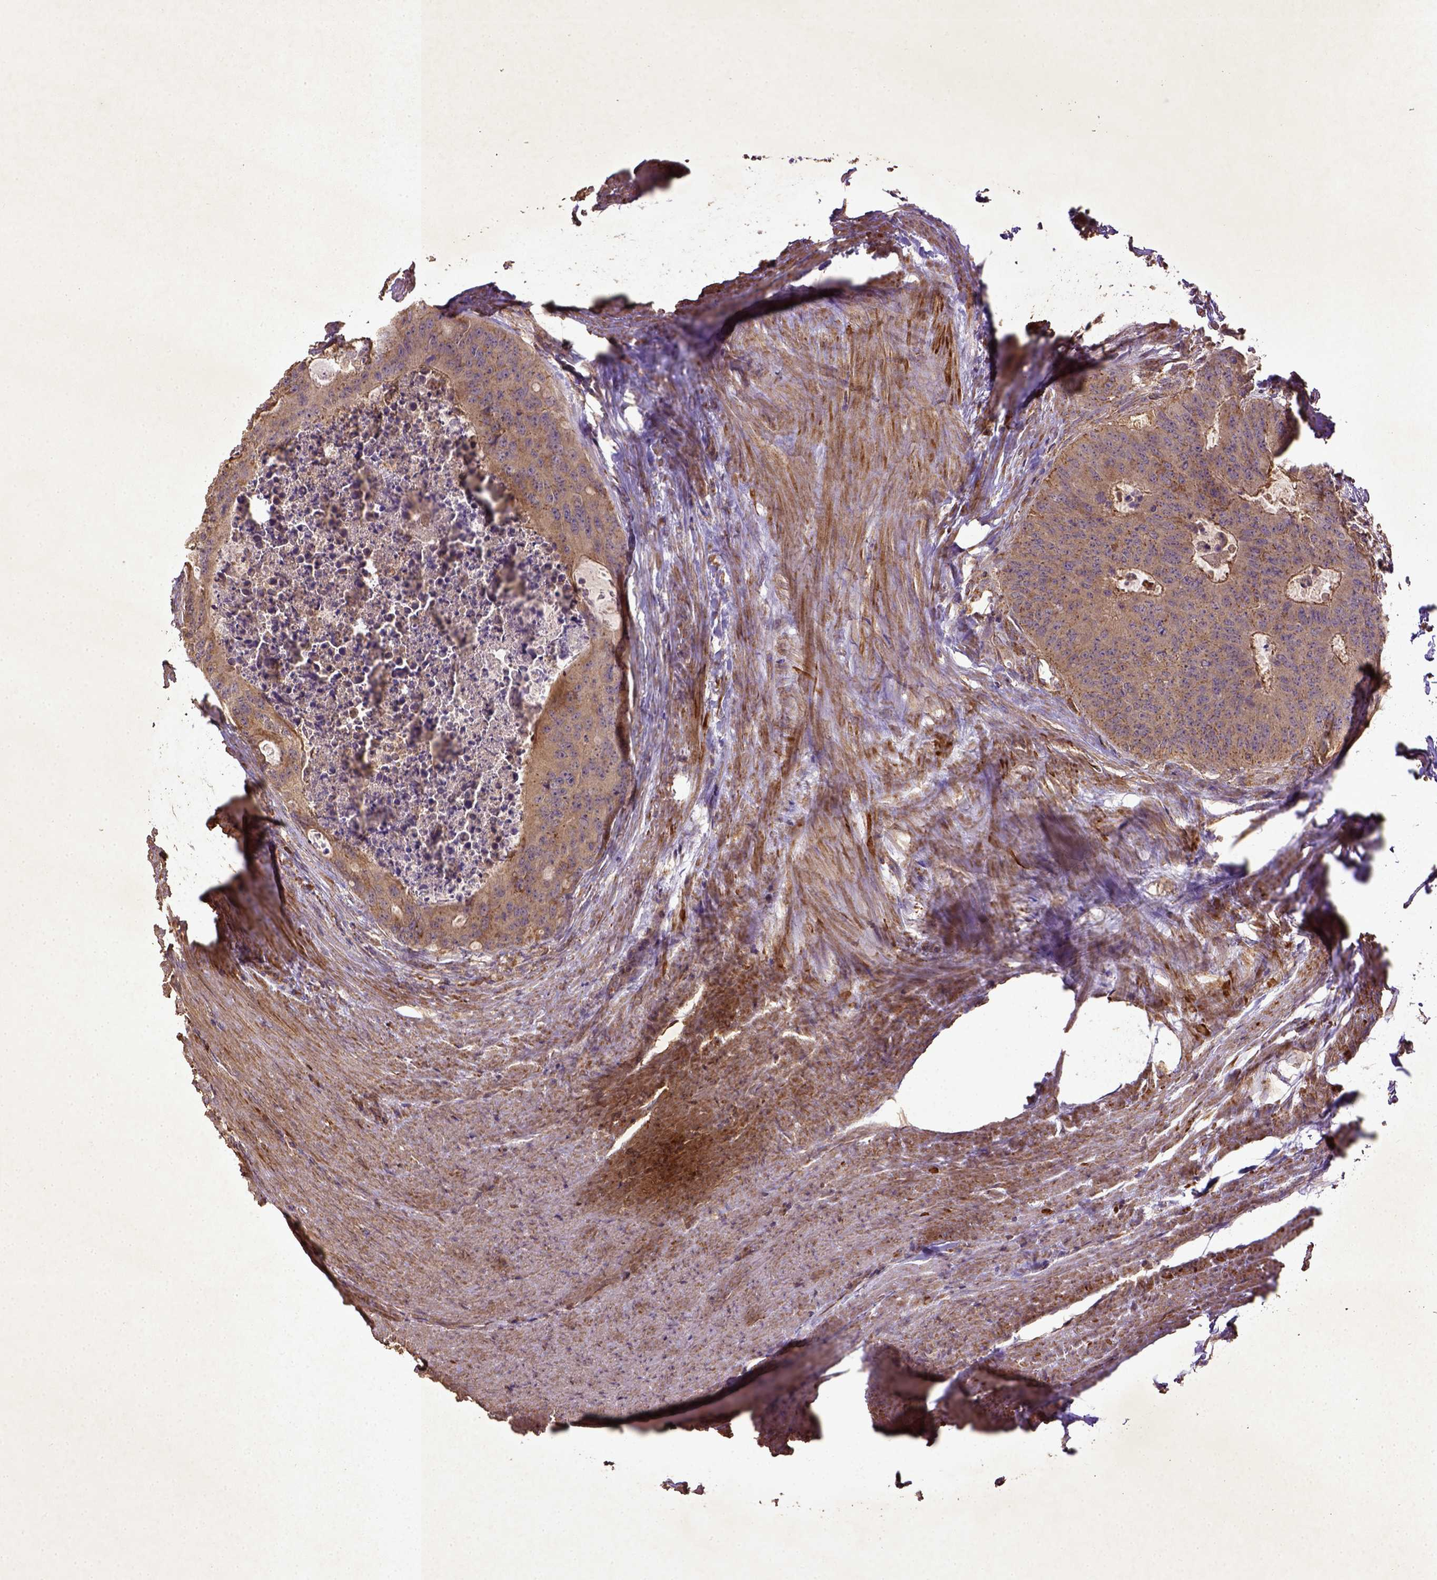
{"staining": {"intensity": "moderate", "quantity": ">75%", "location": "cytoplasmic/membranous"}, "tissue": "colorectal cancer", "cell_type": "Tumor cells", "image_type": "cancer", "snomed": [{"axis": "morphology", "description": "Adenocarcinoma, NOS"}, {"axis": "topography", "description": "Colon"}], "caption": "There is medium levels of moderate cytoplasmic/membranous expression in tumor cells of adenocarcinoma (colorectal), as demonstrated by immunohistochemical staining (brown color).", "gene": "MT-CO1", "patient": {"sex": "male", "age": 67}}